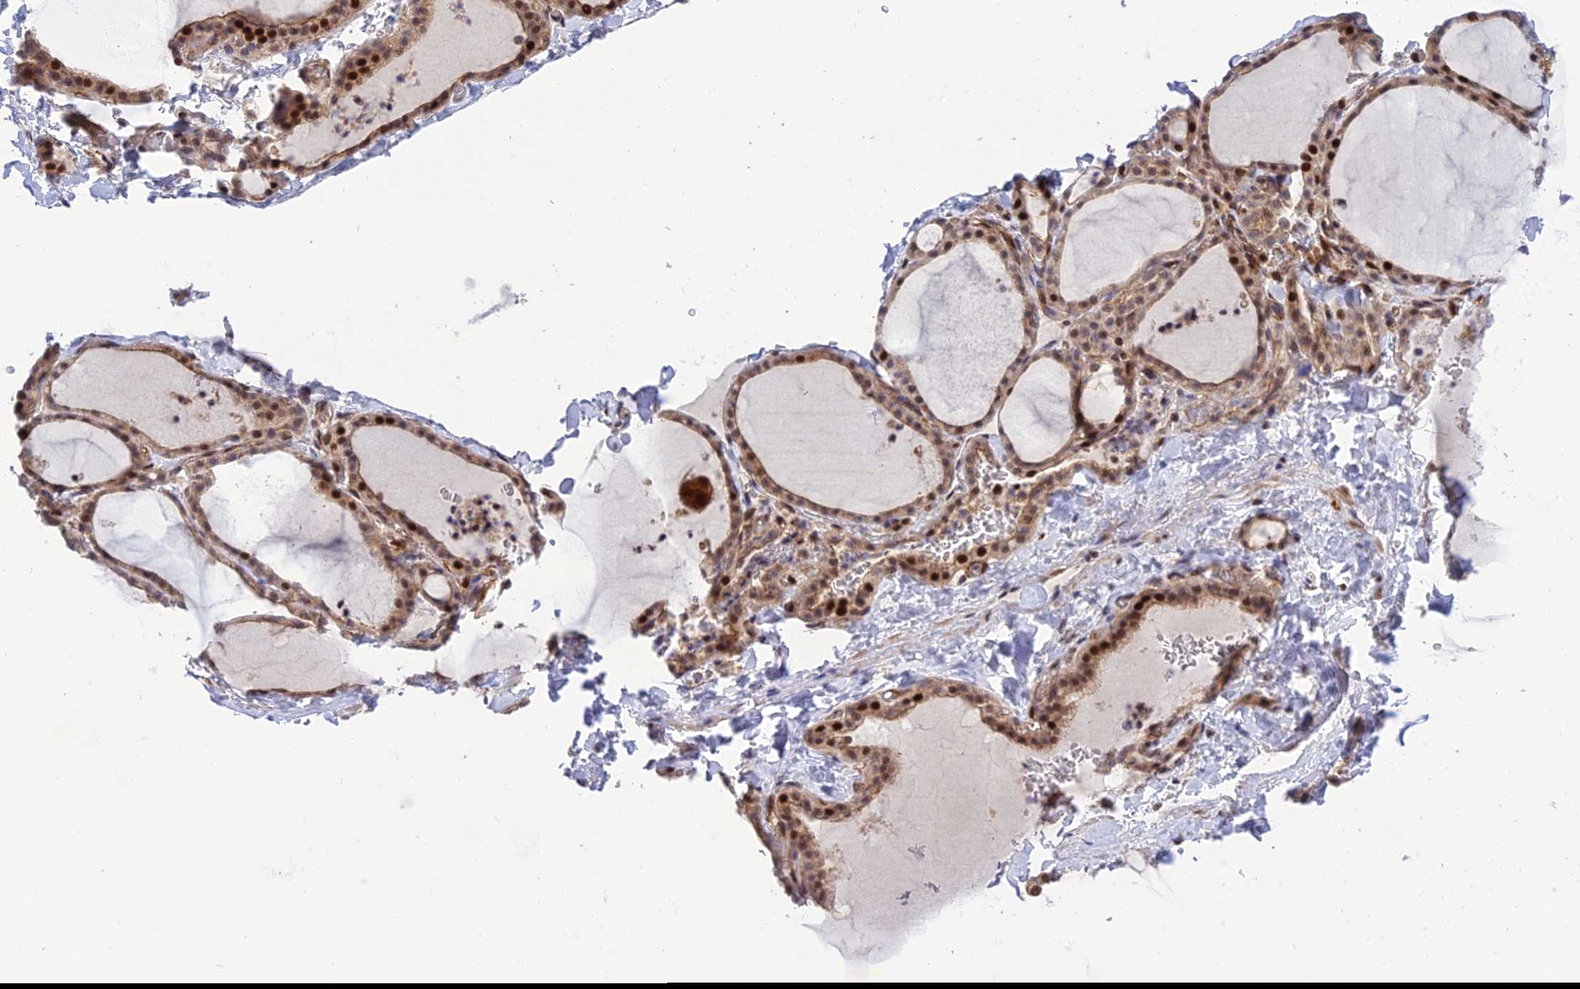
{"staining": {"intensity": "moderate", "quantity": ">75%", "location": "cytoplasmic/membranous,nuclear"}, "tissue": "thyroid gland", "cell_type": "Glandular cells", "image_type": "normal", "snomed": [{"axis": "morphology", "description": "Normal tissue, NOS"}, {"axis": "topography", "description": "Thyroid gland"}], "caption": "Protein expression analysis of normal thyroid gland shows moderate cytoplasmic/membranous,nuclear staining in approximately >75% of glandular cells. The staining was performed using DAB (3,3'-diaminobenzidine) to visualize the protein expression in brown, while the nuclei were stained in blue with hematoxylin (Magnification: 20x).", "gene": "ZNF584", "patient": {"sex": "female", "age": 22}}